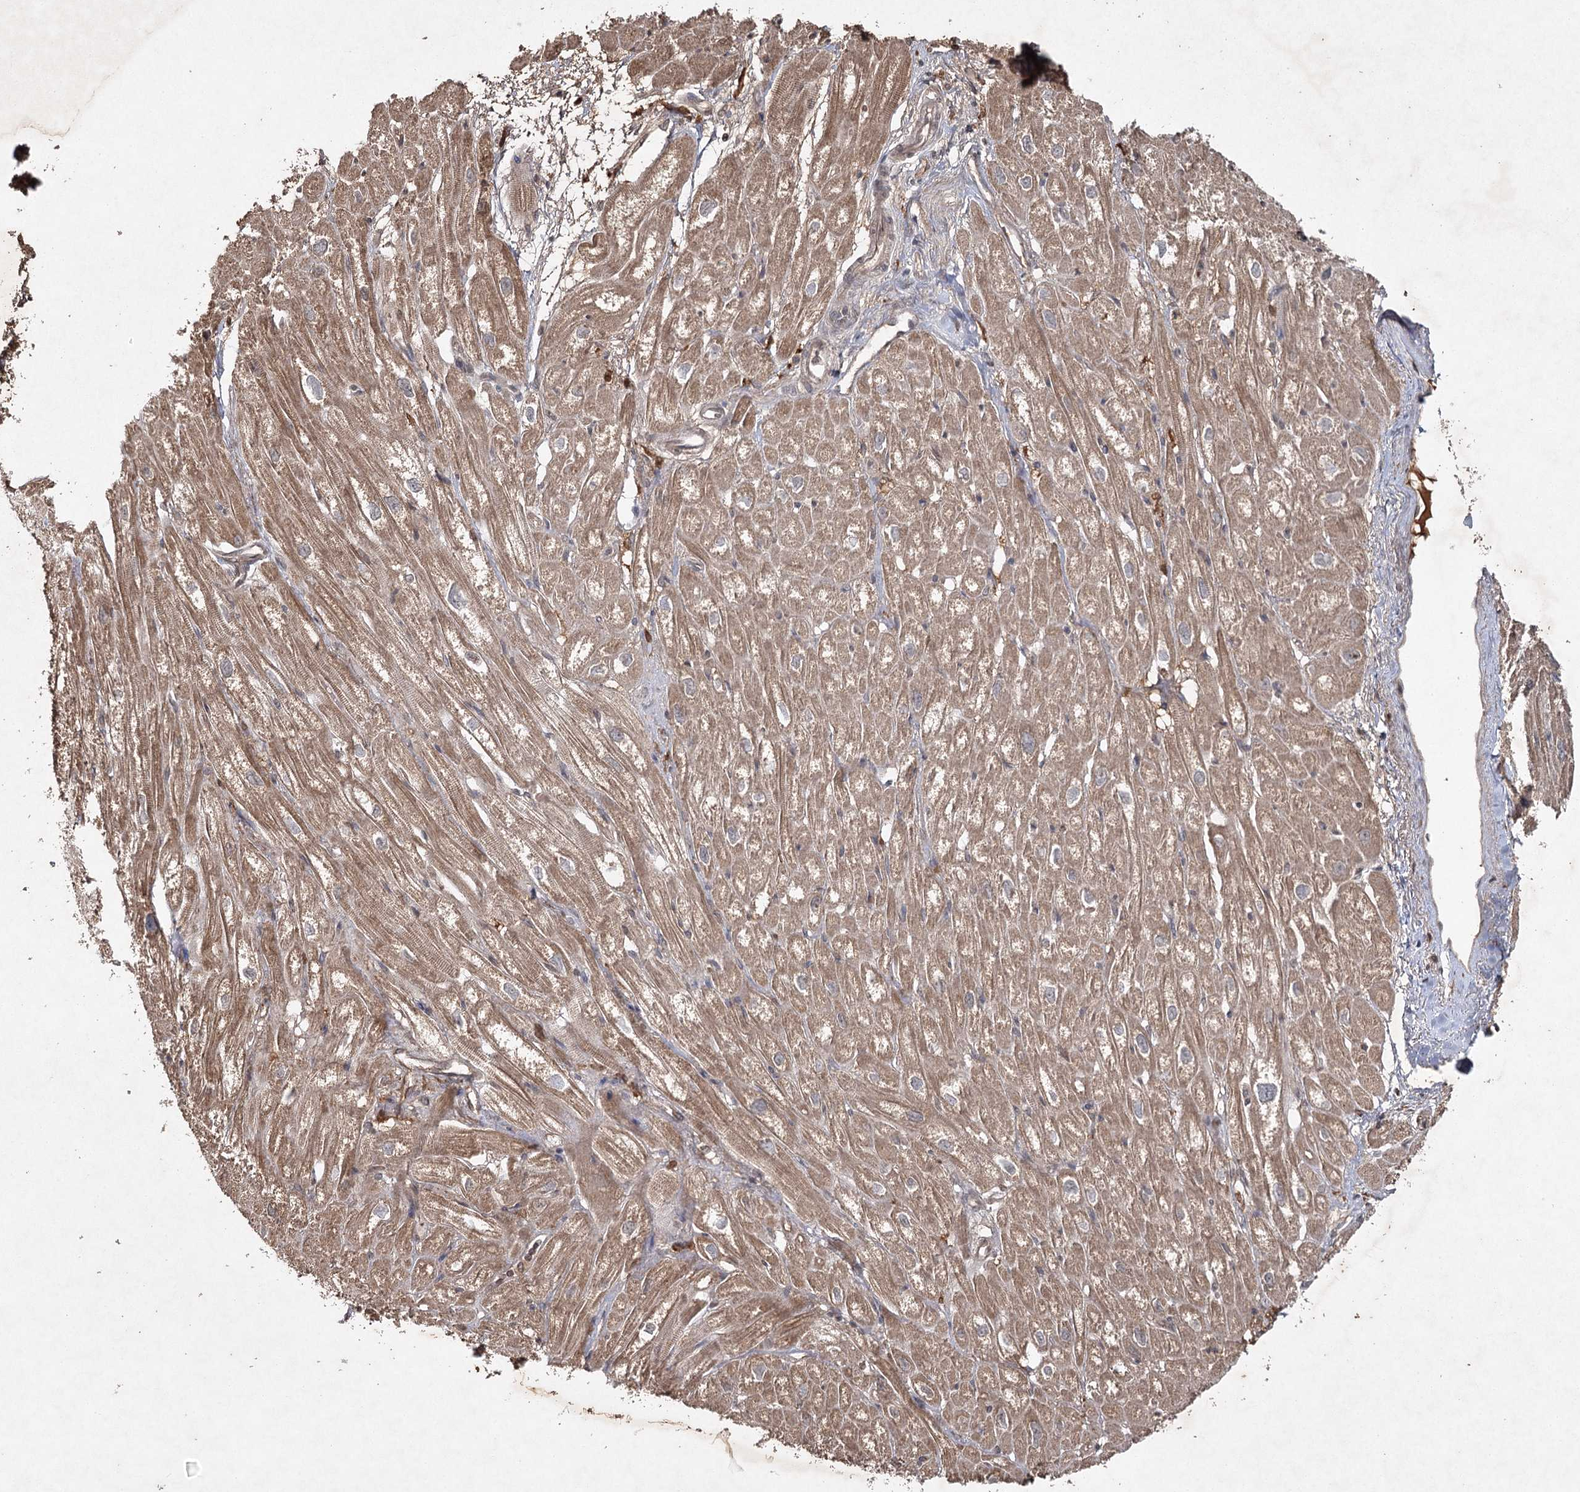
{"staining": {"intensity": "moderate", "quantity": ">75%", "location": "cytoplasmic/membranous"}, "tissue": "heart muscle", "cell_type": "Cardiomyocytes", "image_type": "normal", "snomed": [{"axis": "morphology", "description": "Normal tissue, NOS"}, {"axis": "topography", "description": "Heart"}], "caption": "The immunohistochemical stain labels moderate cytoplasmic/membranous expression in cardiomyocytes of normal heart muscle.", "gene": "CYP2B6", "patient": {"sex": "male", "age": 50}}